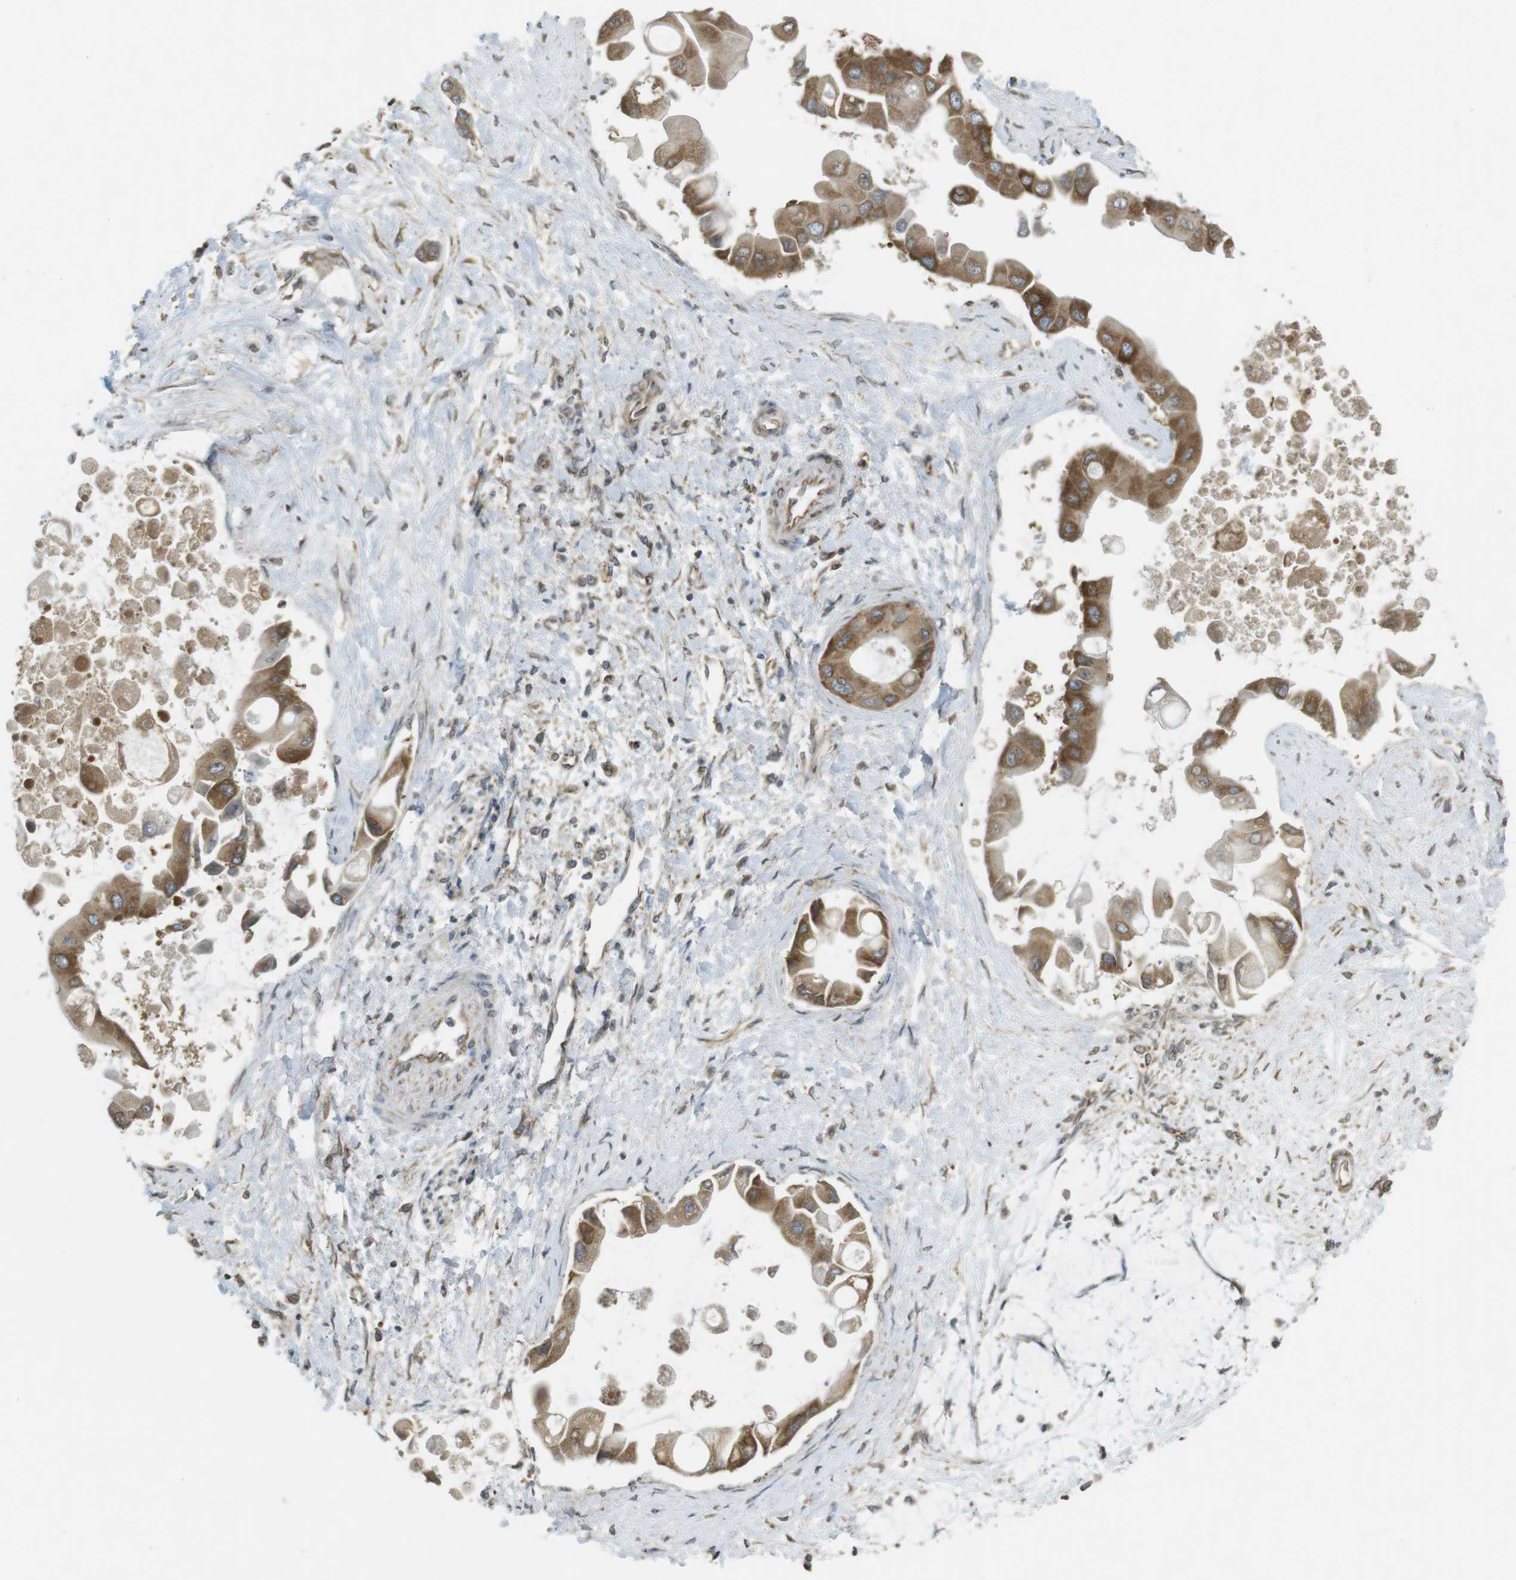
{"staining": {"intensity": "moderate", "quantity": ">75%", "location": "cytoplasmic/membranous"}, "tissue": "liver cancer", "cell_type": "Tumor cells", "image_type": "cancer", "snomed": [{"axis": "morphology", "description": "Cholangiocarcinoma"}, {"axis": "topography", "description": "Liver"}], "caption": "Tumor cells demonstrate medium levels of moderate cytoplasmic/membranous positivity in approximately >75% of cells in human liver cancer (cholangiocarcinoma).", "gene": "KIF5B", "patient": {"sex": "male", "age": 50}}